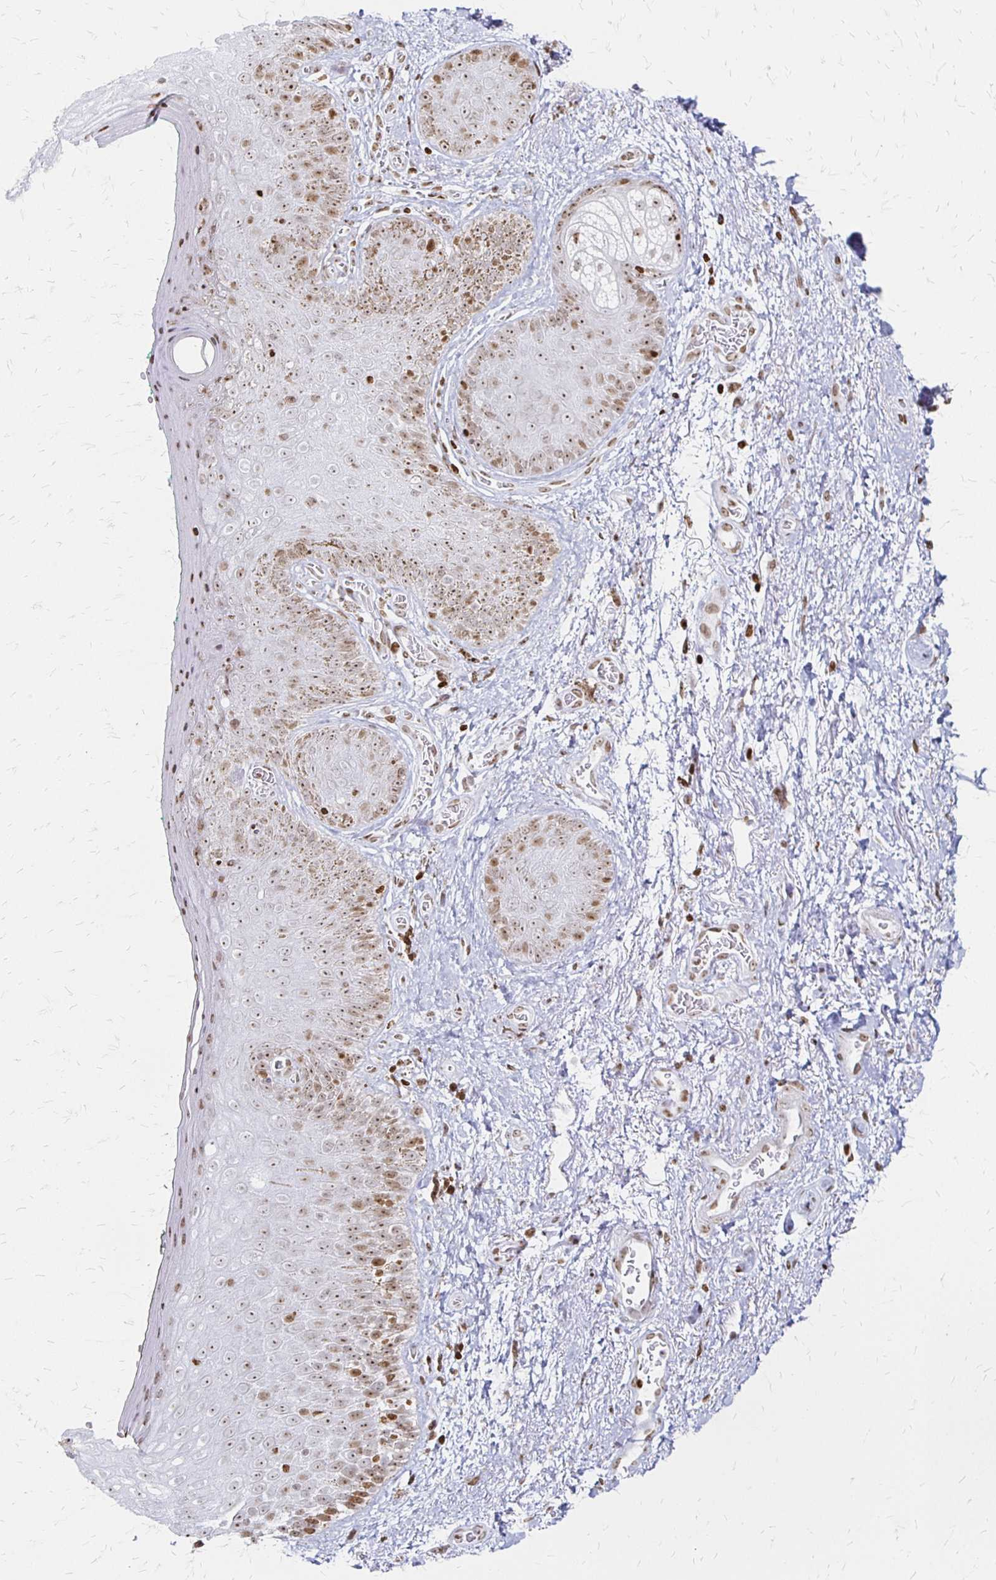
{"staining": {"intensity": "negative", "quantity": "none", "location": "none"}, "tissue": "adipose tissue", "cell_type": "Adipocytes", "image_type": "normal", "snomed": [{"axis": "morphology", "description": "Normal tissue, NOS"}, {"axis": "topography", "description": "Vulva"}, {"axis": "topography", "description": "Peripheral nerve tissue"}], "caption": "This is an immunohistochemistry (IHC) histopathology image of benign human adipose tissue. There is no positivity in adipocytes.", "gene": "ZNF280C", "patient": {"sex": "female", "age": 66}}